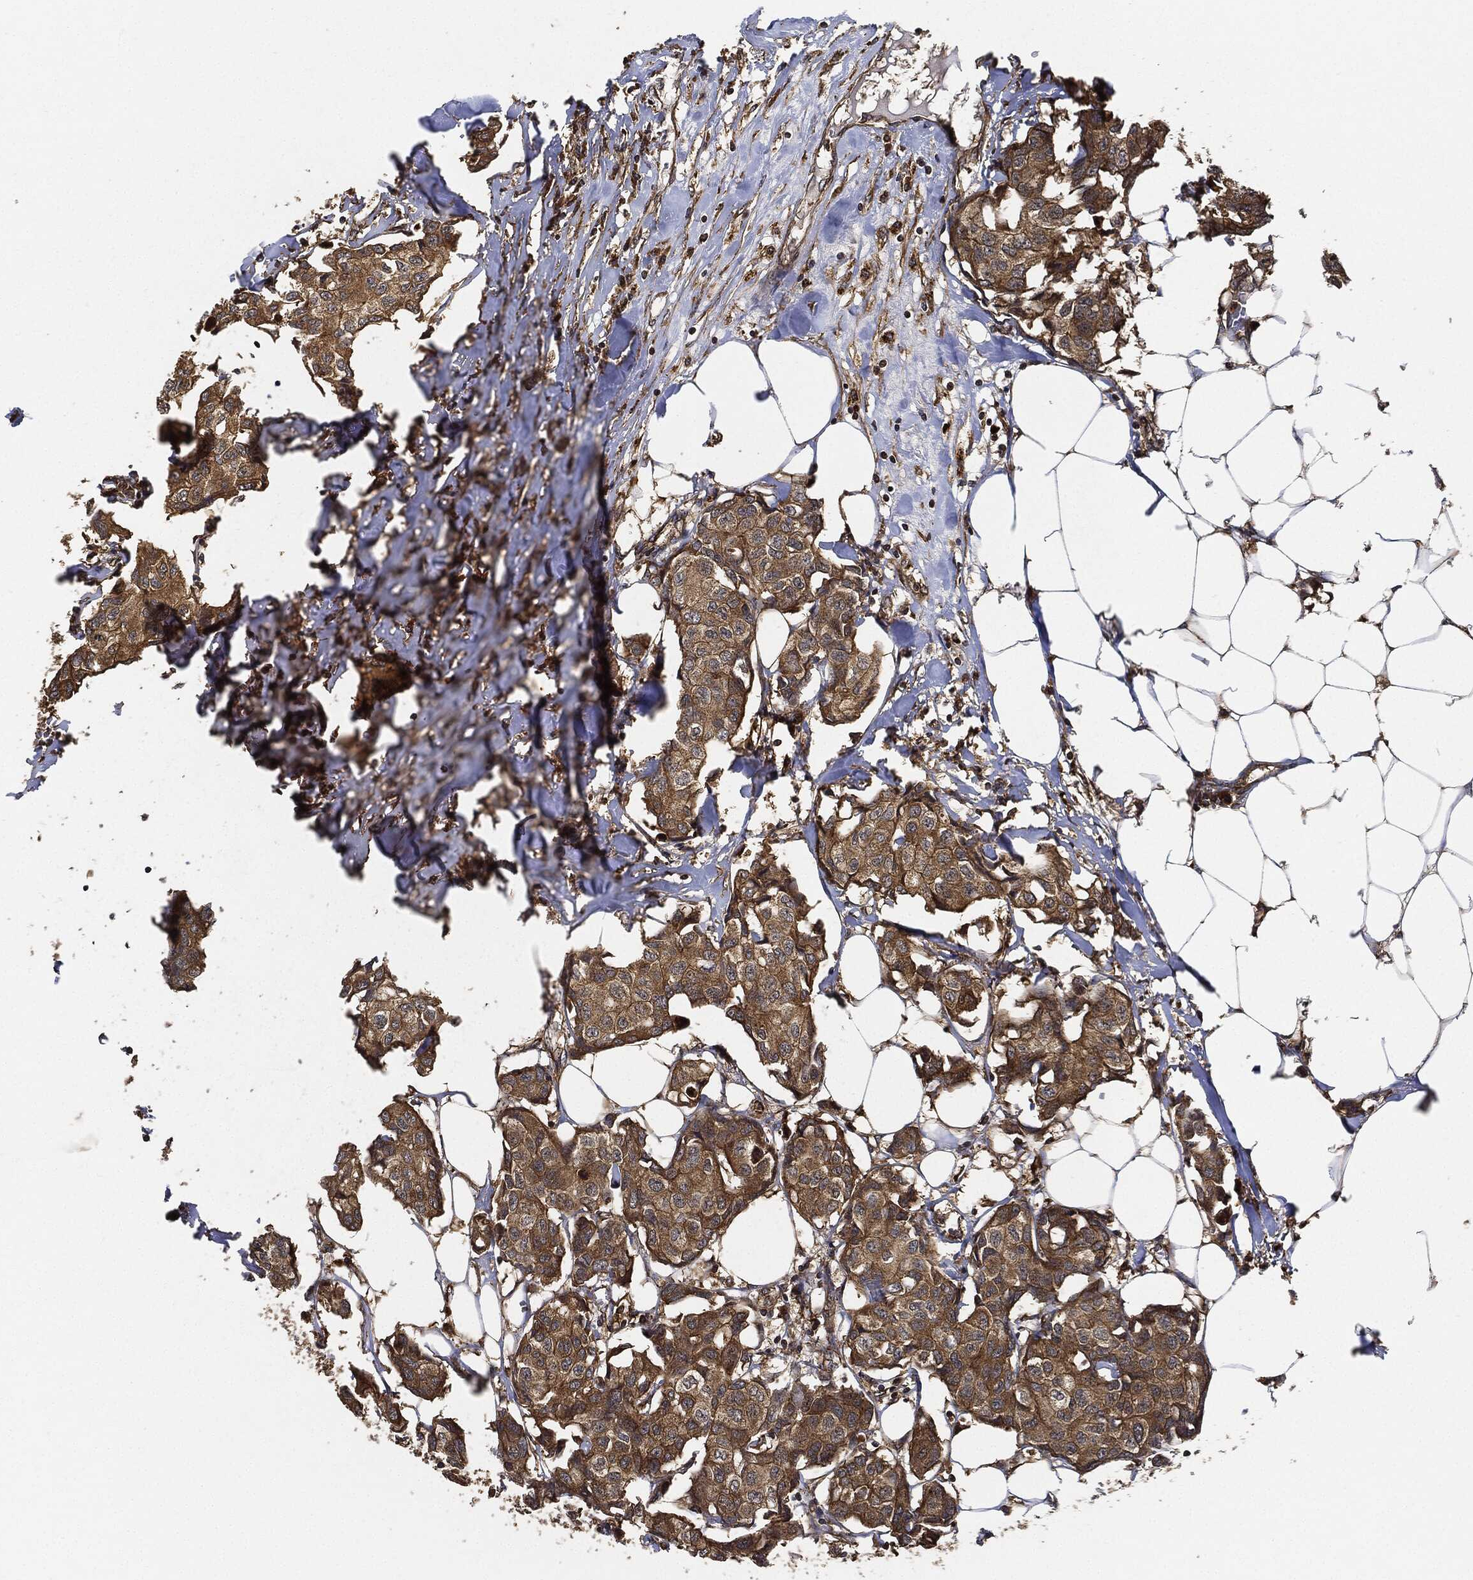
{"staining": {"intensity": "moderate", "quantity": ">75%", "location": "cytoplasmic/membranous"}, "tissue": "breast cancer", "cell_type": "Tumor cells", "image_type": "cancer", "snomed": [{"axis": "morphology", "description": "Duct carcinoma"}, {"axis": "topography", "description": "Breast"}], "caption": "The immunohistochemical stain shows moderate cytoplasmic/membranous staining in tumor cells of breast invasive ductal carcinoma tissue.", "gene": "CEP290", "patient": {"sex": "female", "age": 80}}